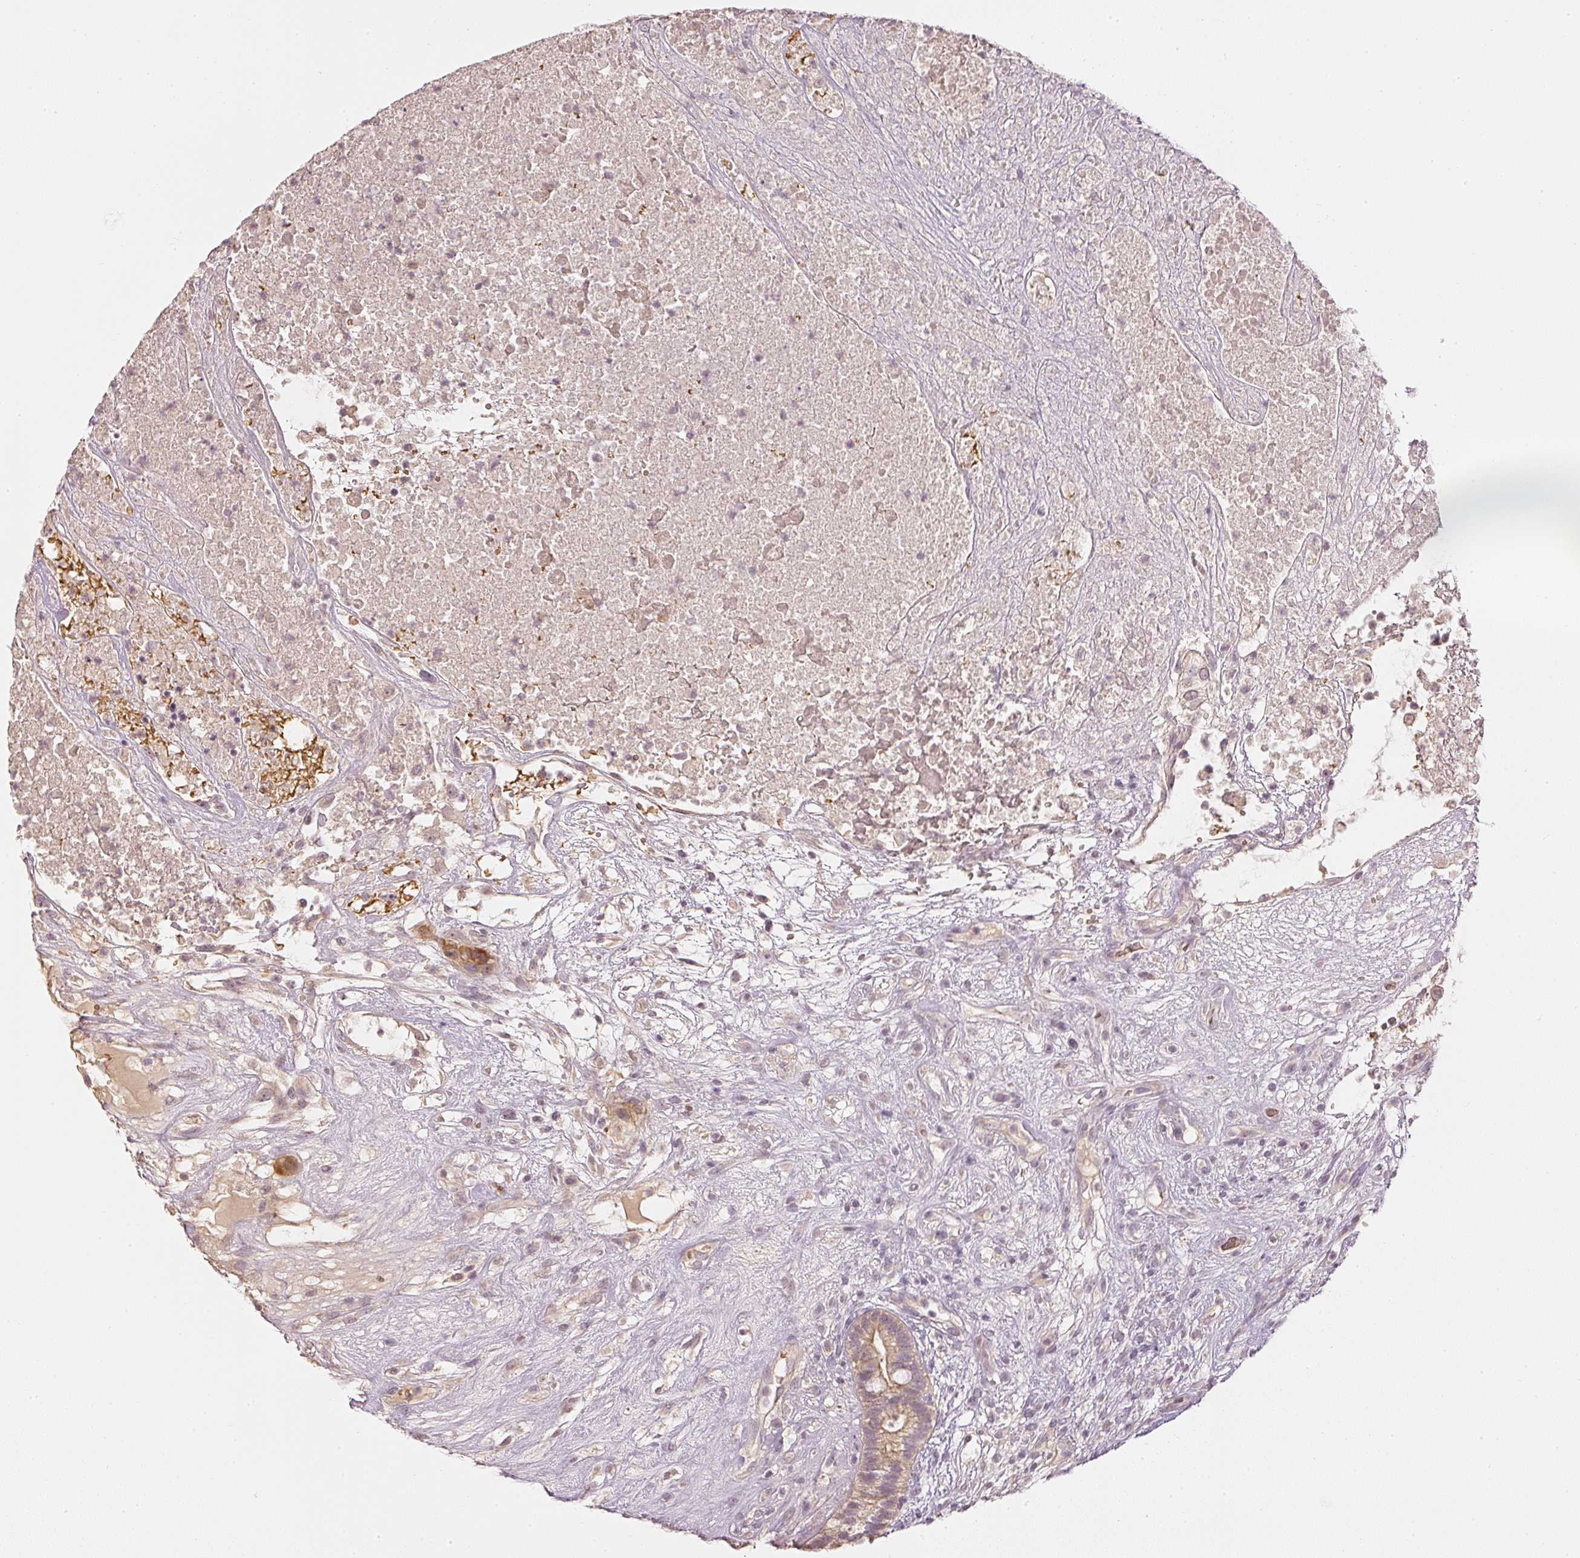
{"staining": {"intensity": "moderate", "quantity": "25%-75%", "location": "cytoplasmic/membranous"}, "tissue": "testis cancer", "cell_type": "Tumor cells", "image_type": "cancer", "snomed": [{"axis": "morphology", "description": "Seminoma, NOS"}, {"axis": "morphology", "description": "Carcinoma, Embryonal, NOS"}, {"axis": "topography", "description": "Testis"}], "caption": "Immunohistochemical staining of human testis seminoma displays moderate cytoplasmic/membranous protein staining in approximately 25%-75% of tumor cells.", "gene": "GZMA", "patient": {"sex": "male", "age": 41}}